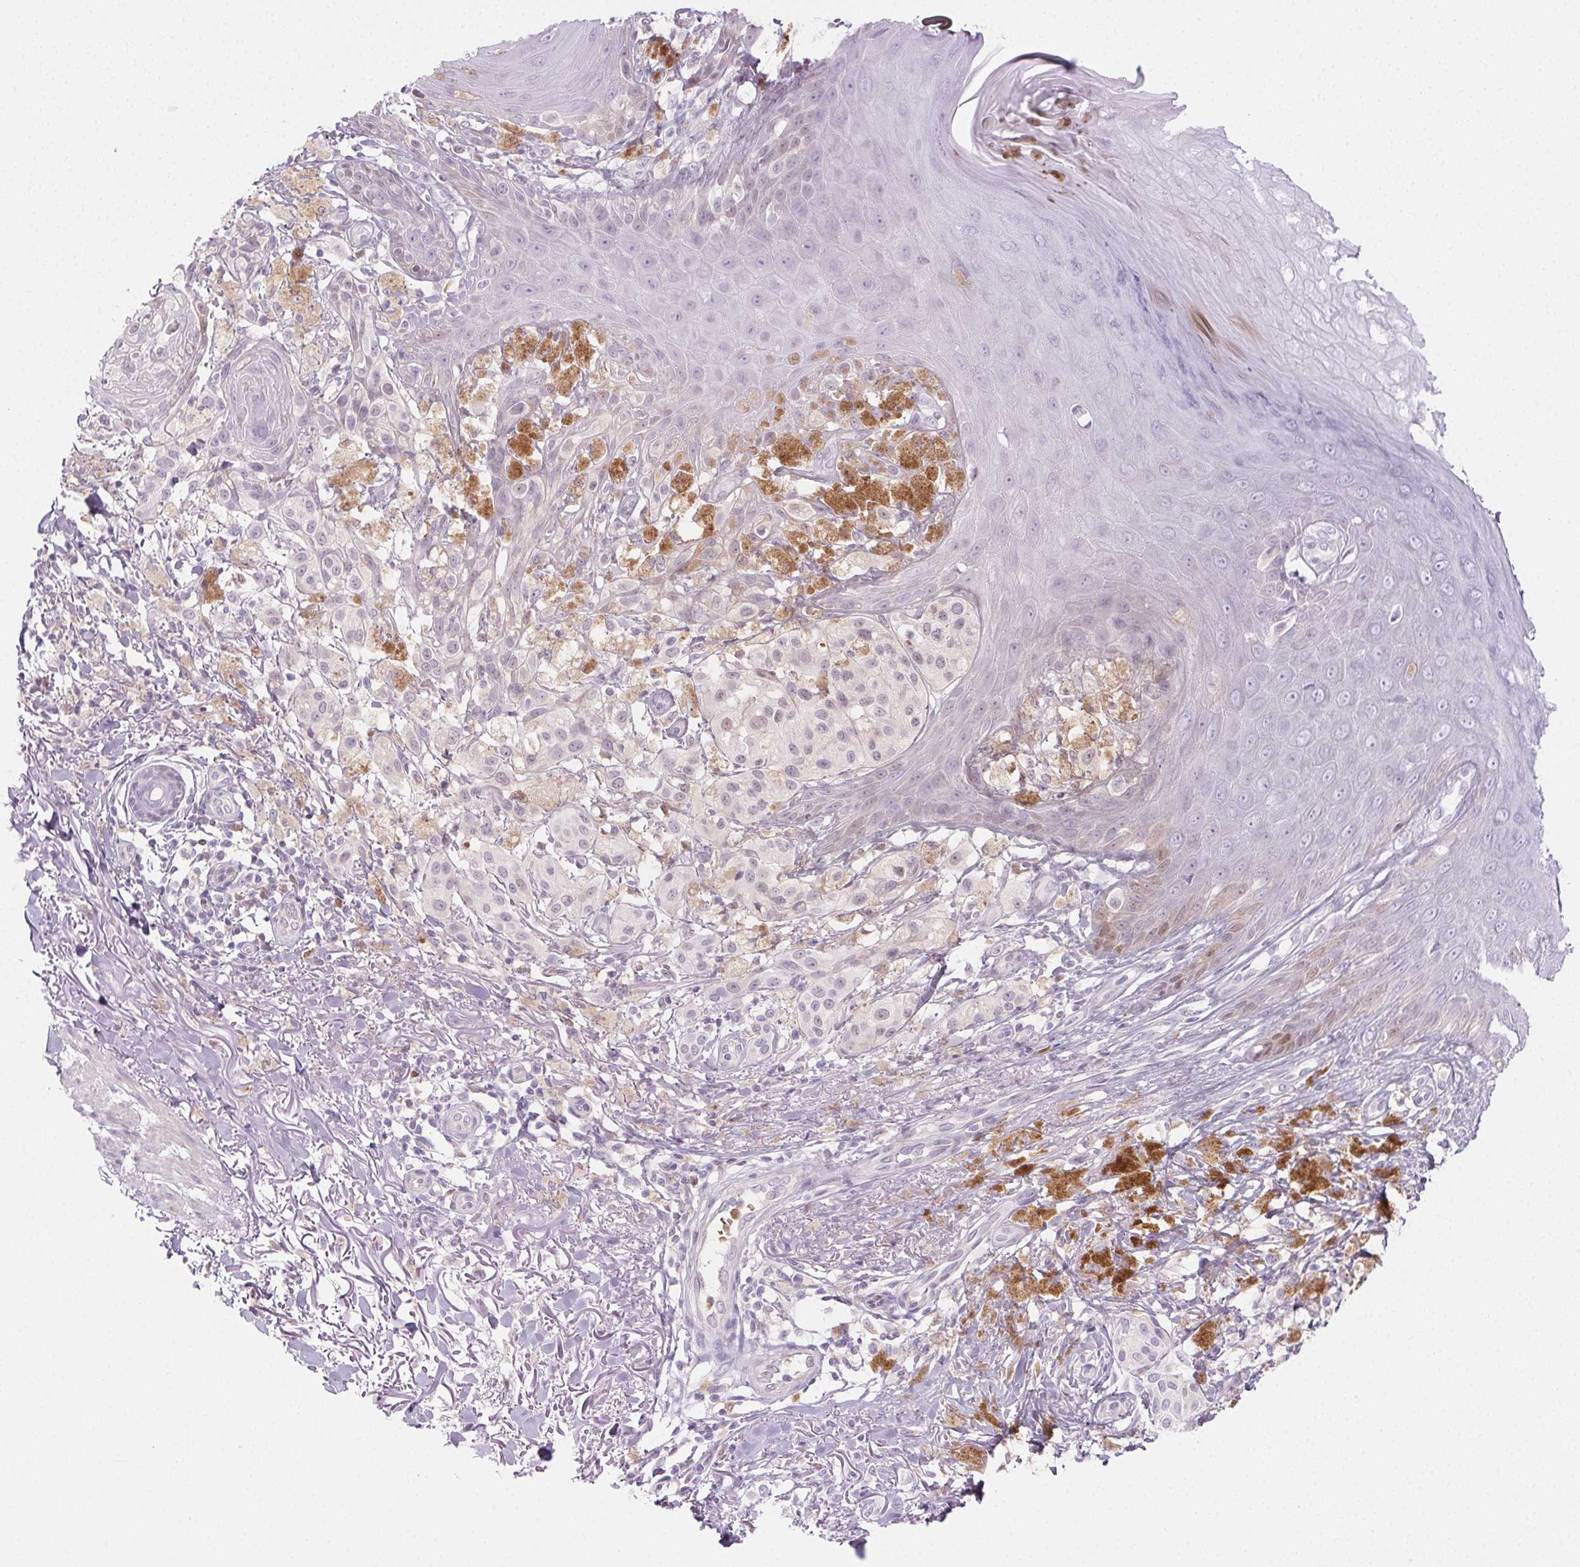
{"staining": {"intensity": "negative", "quantity": "none", "location": "none"}, "tissue": "melanoma", "cell_type": "Tumor cells", "image_type": "cancer", "snomed": [{"axis": "morphology", "description": "Malignant melanoma, NOS"}, {"axis": "topography", "description": "Skin"}], "caption": "Immunohistochemistry (IHC) of human malignant melanoma shows no expression in tumor cells.", "gene": "TMEM45A", "patient": {"sex": "female", "age": 80}}